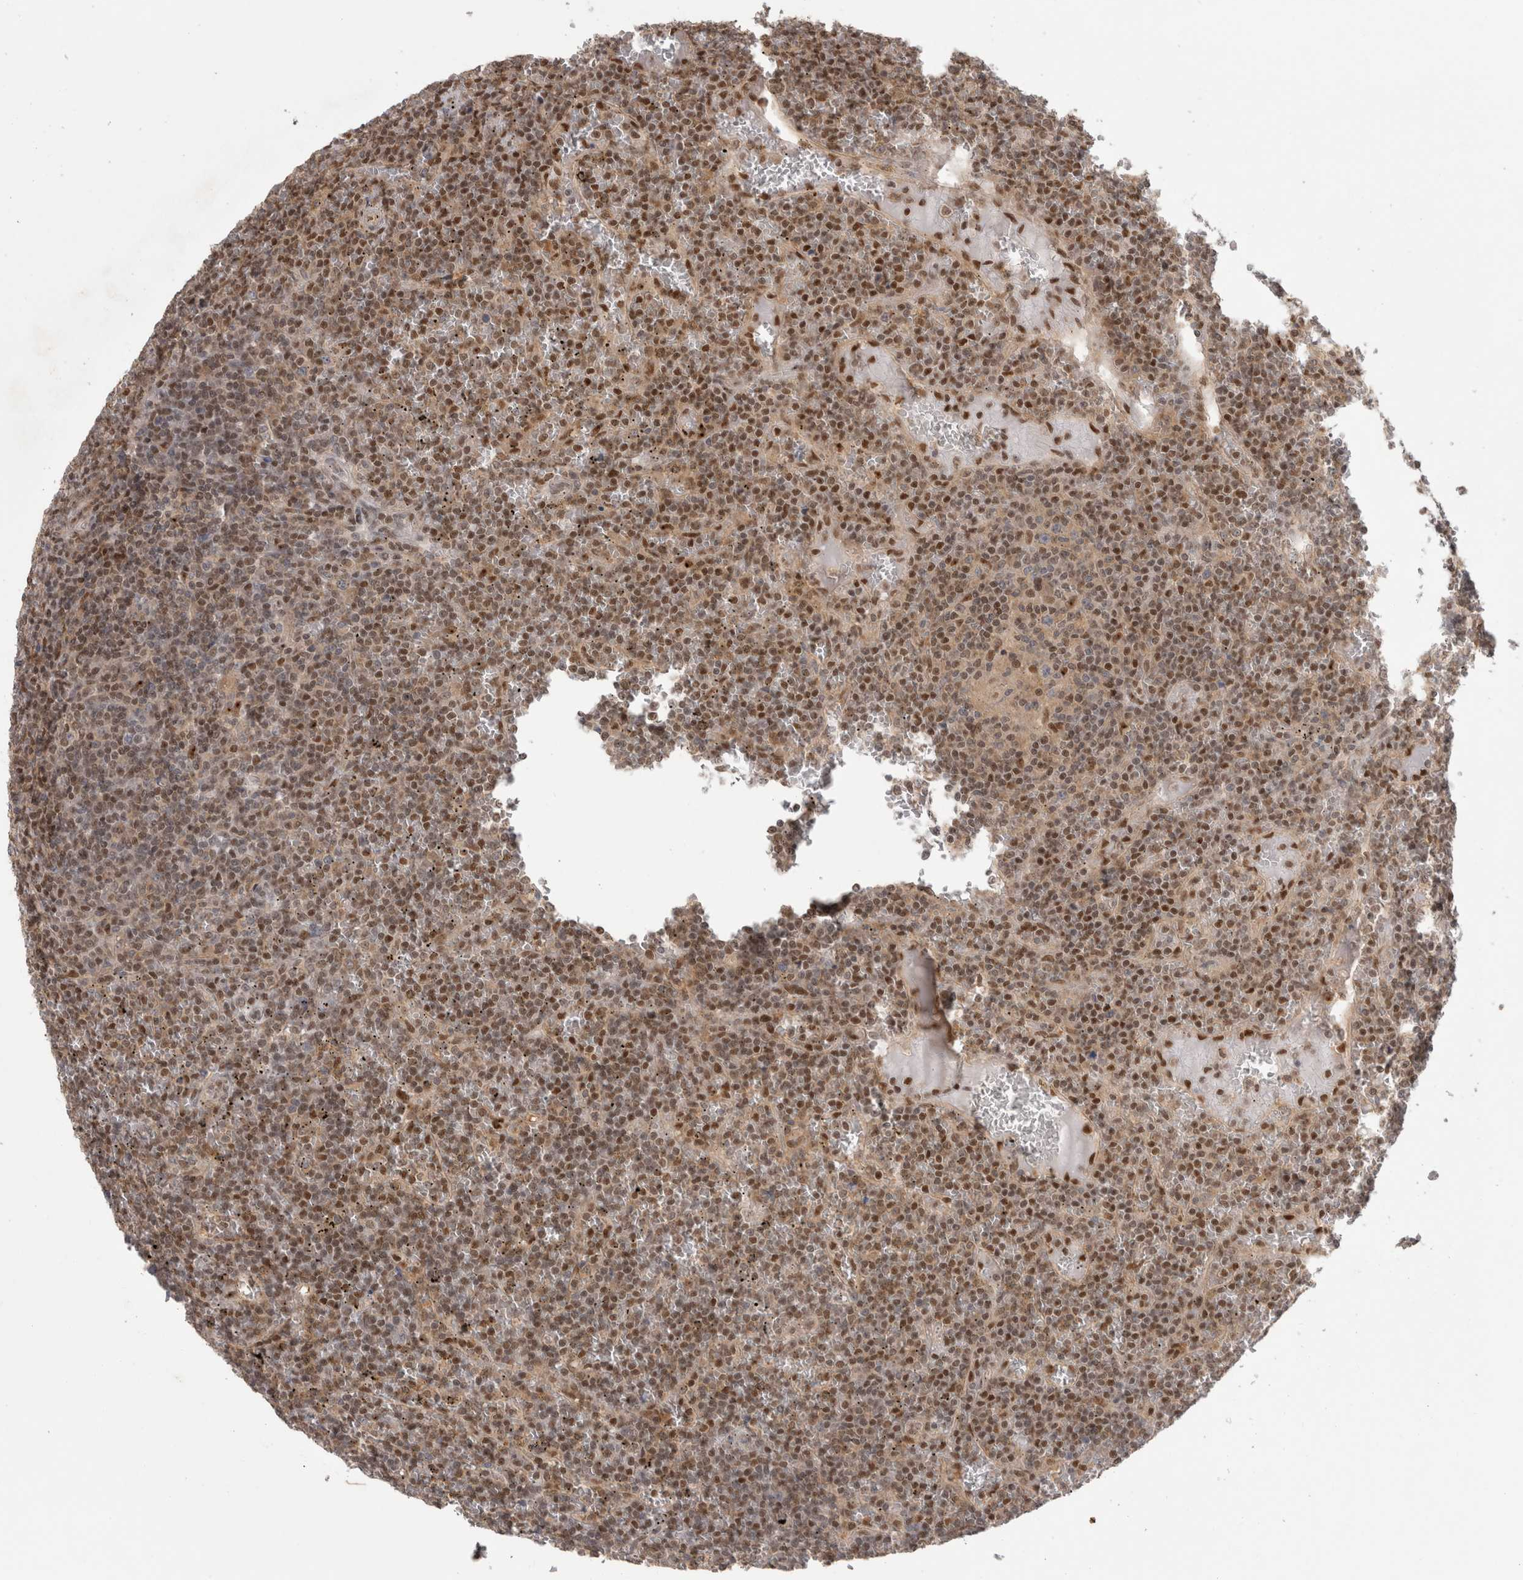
{"staining": {"intensity": "moderate", "quantity": ">75%", "location": "nuclear"}, "tissue": "lymphoma", "cell_type": "Tumor cells", "image_type": "cancer", "snomed": [{"axis": "morphology", "description": "Malignant lymphoma, non-Hodgkin's type, Low grade"}, {"axis": "topography", "description": "Spleen"}], "caption": "Immunohistochemical staining of human lymphoma shows moderate nuclear protein staining in about >75% of tumor cells.", "gene": "PIGP", "patient": {"sex": "female", "age": 19}}